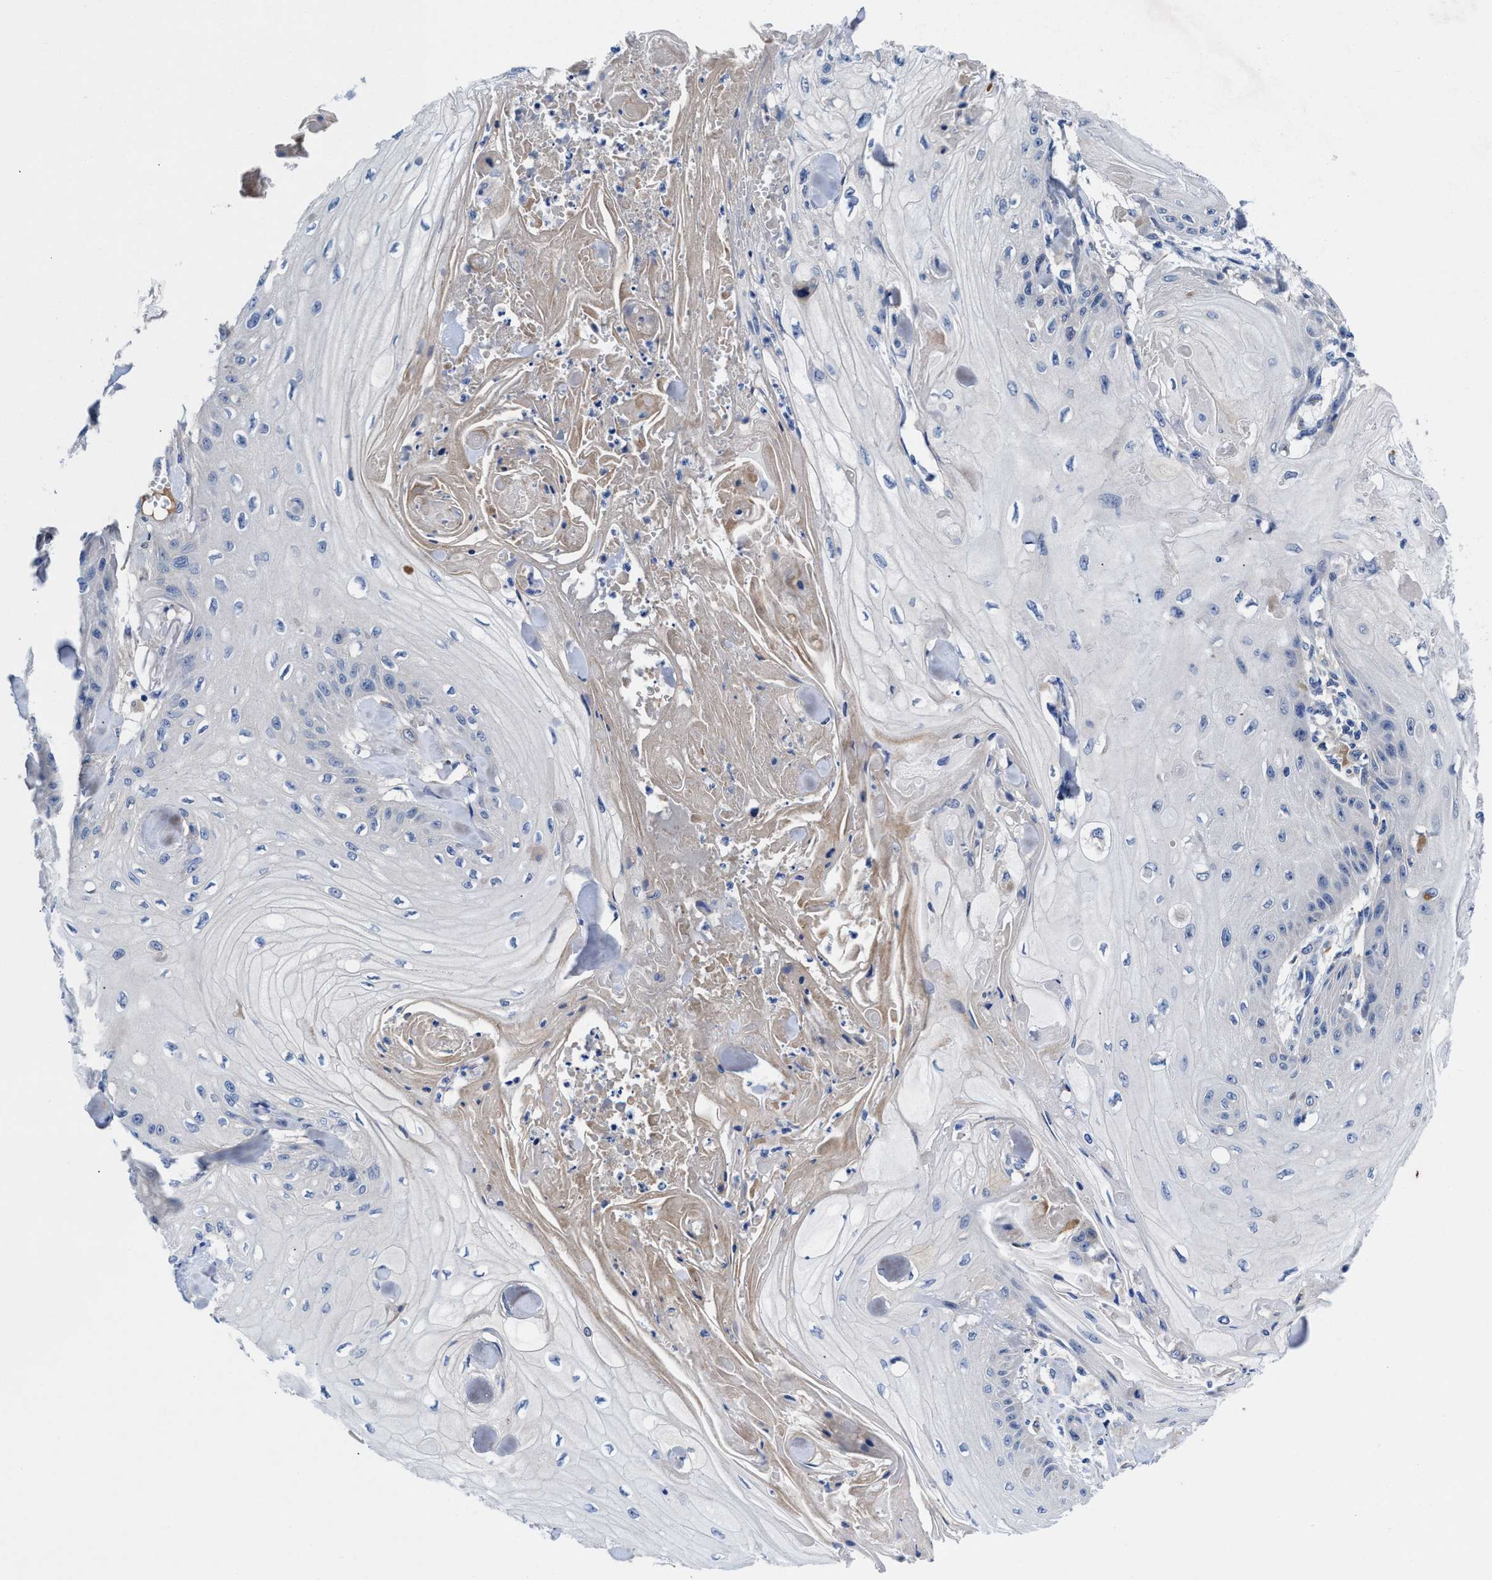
{"staining": {"intensity": "negative", "quantity": "none", "location": "none"}, "tissue": "skin cancer", "cell_type": "Tumor cells", "image_type": "cancer", "snomed": [{"axis": "morphology", "description": "Squamous cell carcinoma, NOS"}, {"axis": "topography", "description": "Skin"}], "caption": "Protein analysis of skin cancer (squamous cell carcinoma) shows no significant positivity in tumor cells. Brightfield microscopy of immunohistochemistry (IHC) stained with DAB (3,3'-diaminobenzidine) (brown) and hematoxylin (blue), captured at high magnification.", "gene": "DHRS13", "patient": {"sex": "male", "age": 74}}